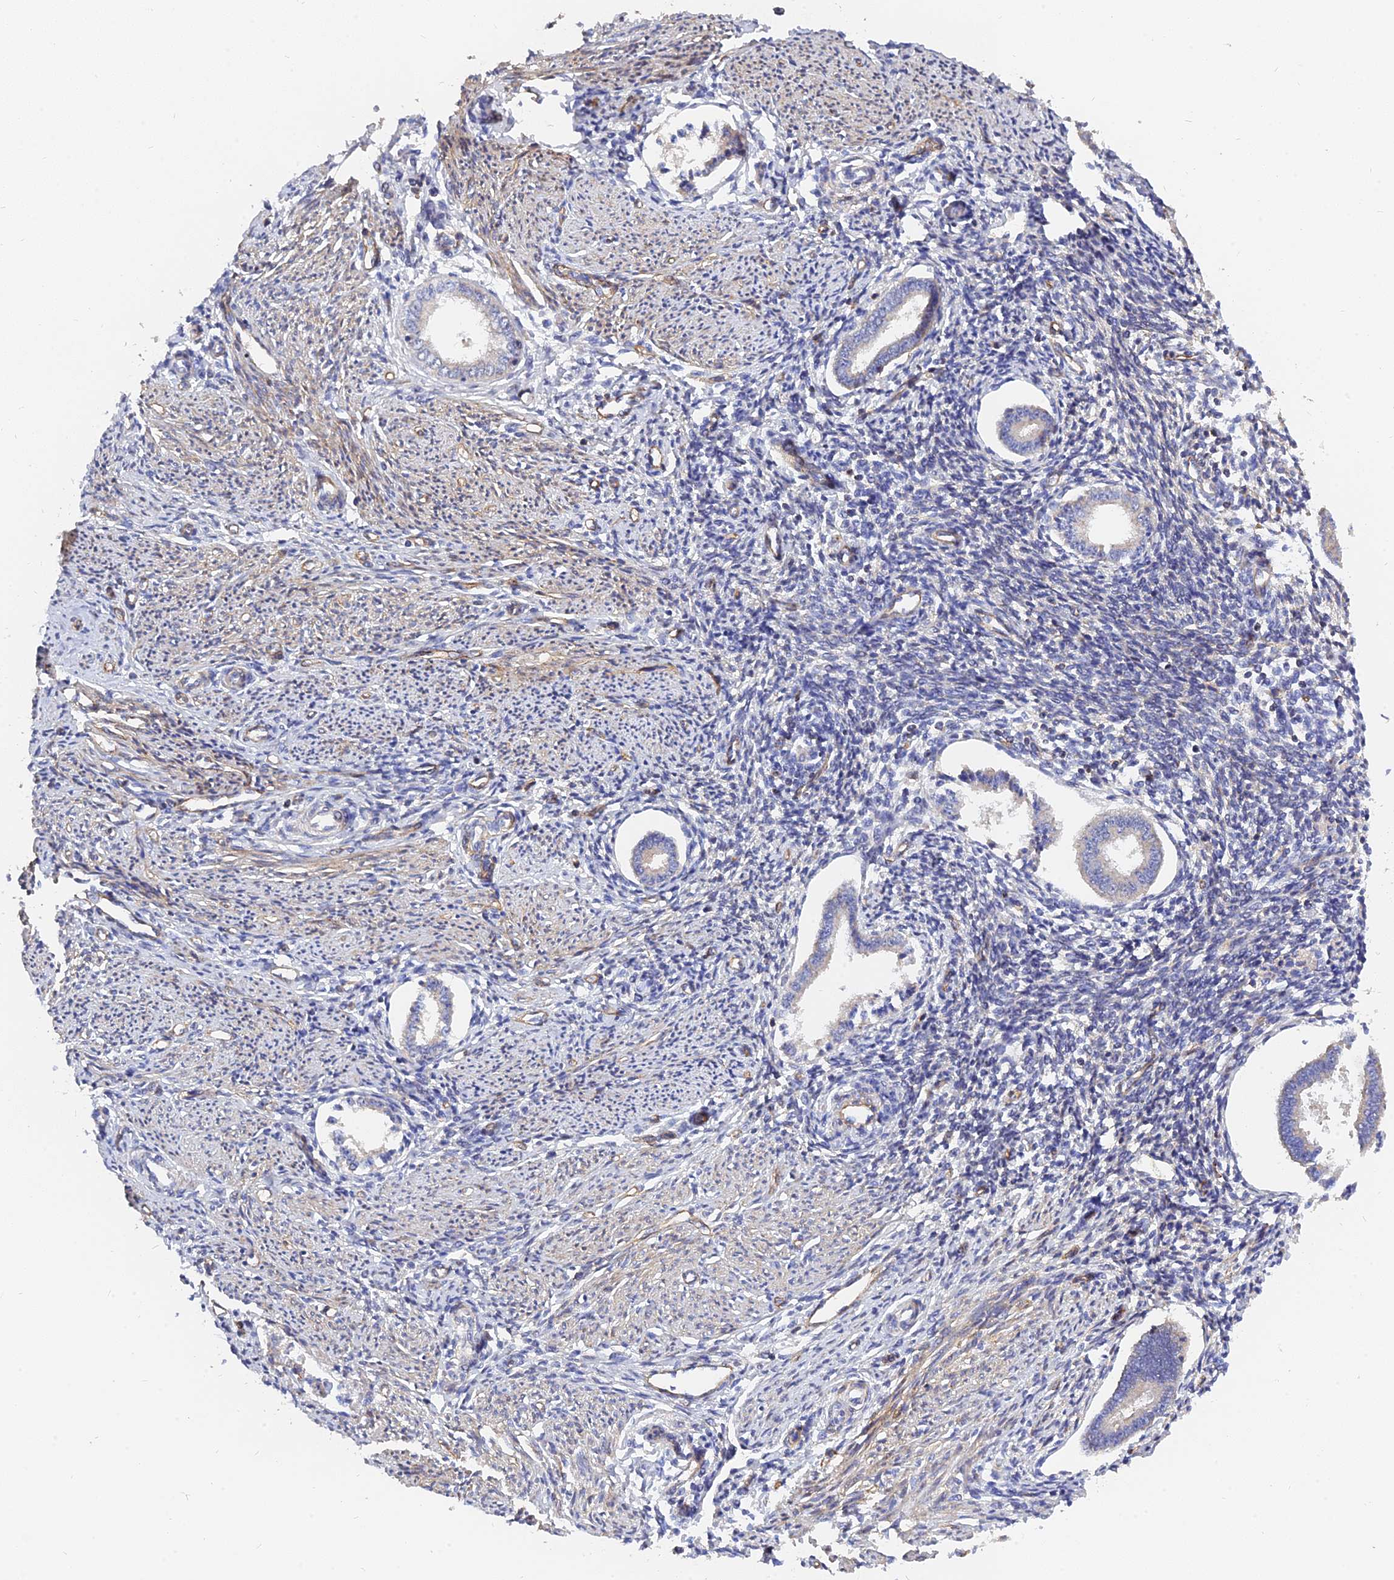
{"staining": {"intensity": "weak", "quantity": "<25%", "location": "cytoplasmic/membranous"}, "tissue": "endometrium", "cell_type": "Cells in endometrial stroma", "image_type": "normal", "snomed": [{"axis": "morphology", "description": "Normal tissue, NOS"}, {"axis": "topography", "description": "Endometrium"}], "caption": "IHC of unremarkable human endometrium displays no staining in cells in endometrial stroma.", "gene": "MRPL35", "patient": {"sex": "female", "age": 56}}